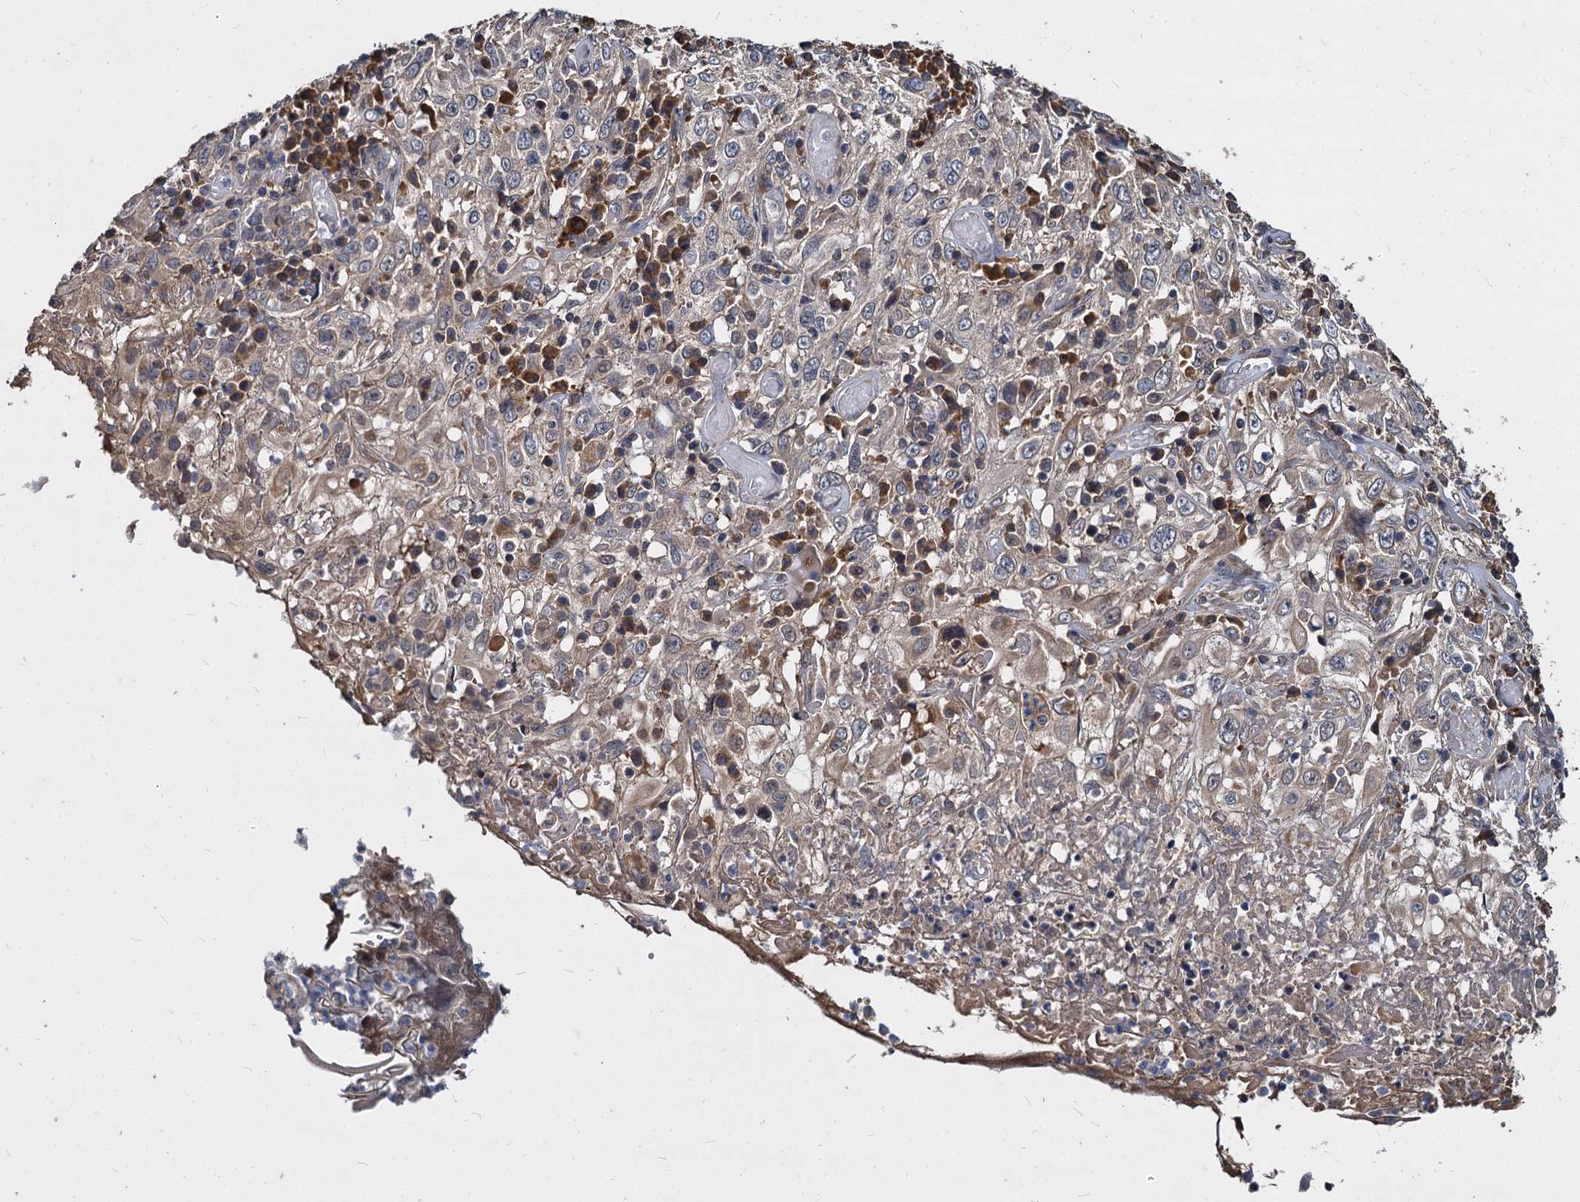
{"staining": {"intensity": "negative", "quantity": "none", "location": "none"}, "tissue": "cervical cancer", "cell_type": "Tumor cells", "image_type": "cancer", "snomed": [{"axis": "morphology", "description": "Squamous cell carcinoma, NOS"}, {"axis": "topography", "description": "Cervix"}], "caption": "Image shows no protein expression in tumor cells of cervical squamous cell carcinoma tissue.", "gene": "CCDC184", "patient": {"sex": "female", "age": 46}}